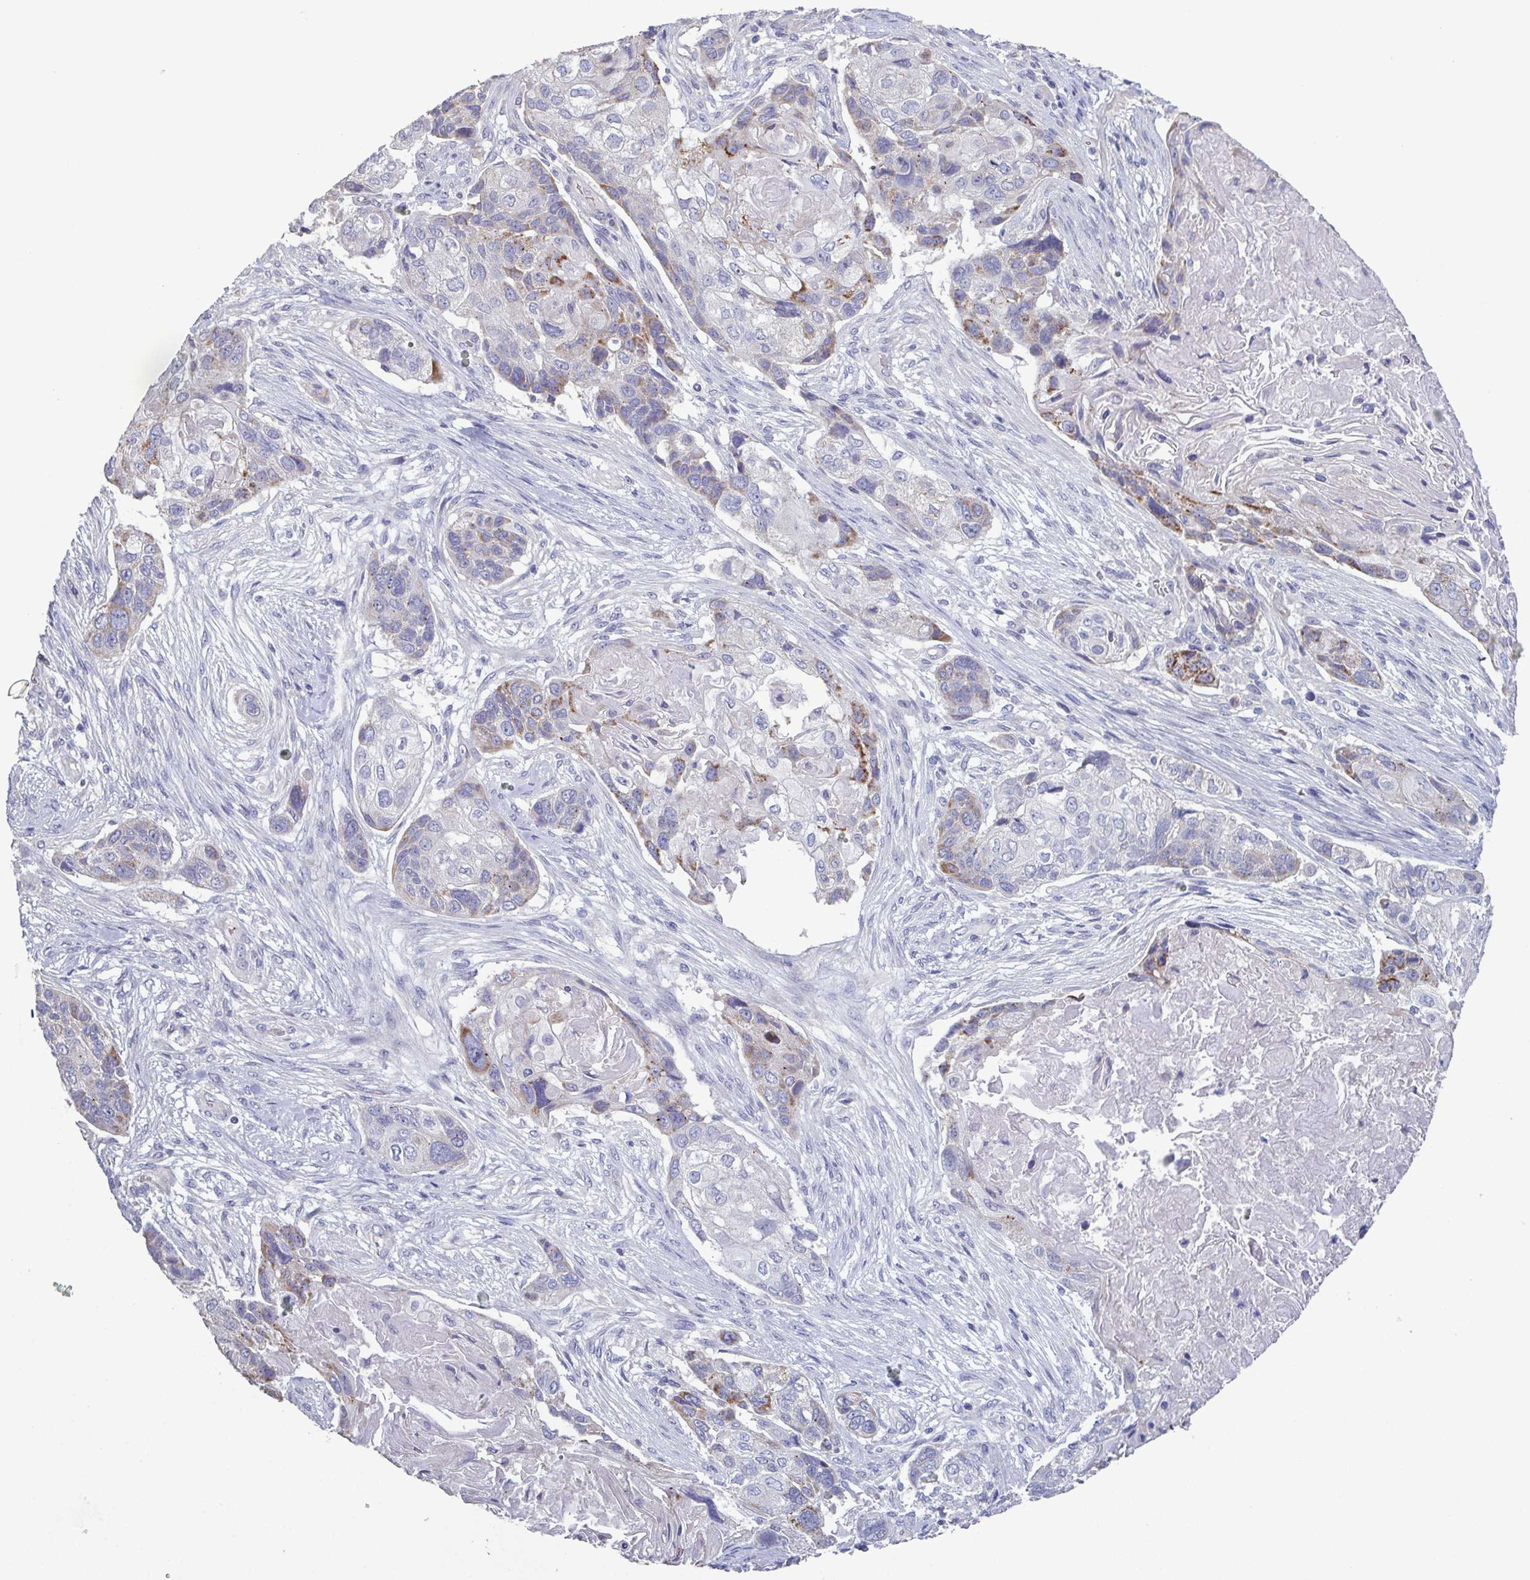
{"staining": {"intensity": "moderate", "quantity": "<25%", "location": "cytoplasmic/membranous"}, "tissue": "lung cancer", "cell_type": "Tumor cells", "image_type": "cancer", "snomed": [{"axis": "morphology", "description": "Squamous cell carcinoma, NOS"}, {"axis": "topography", "description": "Lung"}], "caption": "Brown immunohistochemical staining in human lung cancer displays moderate cytoplasmic/membranous positivity in about <25% of tumor cells.", "gene": "GLDC", "patient": {"sex": "male", "age": 69}}